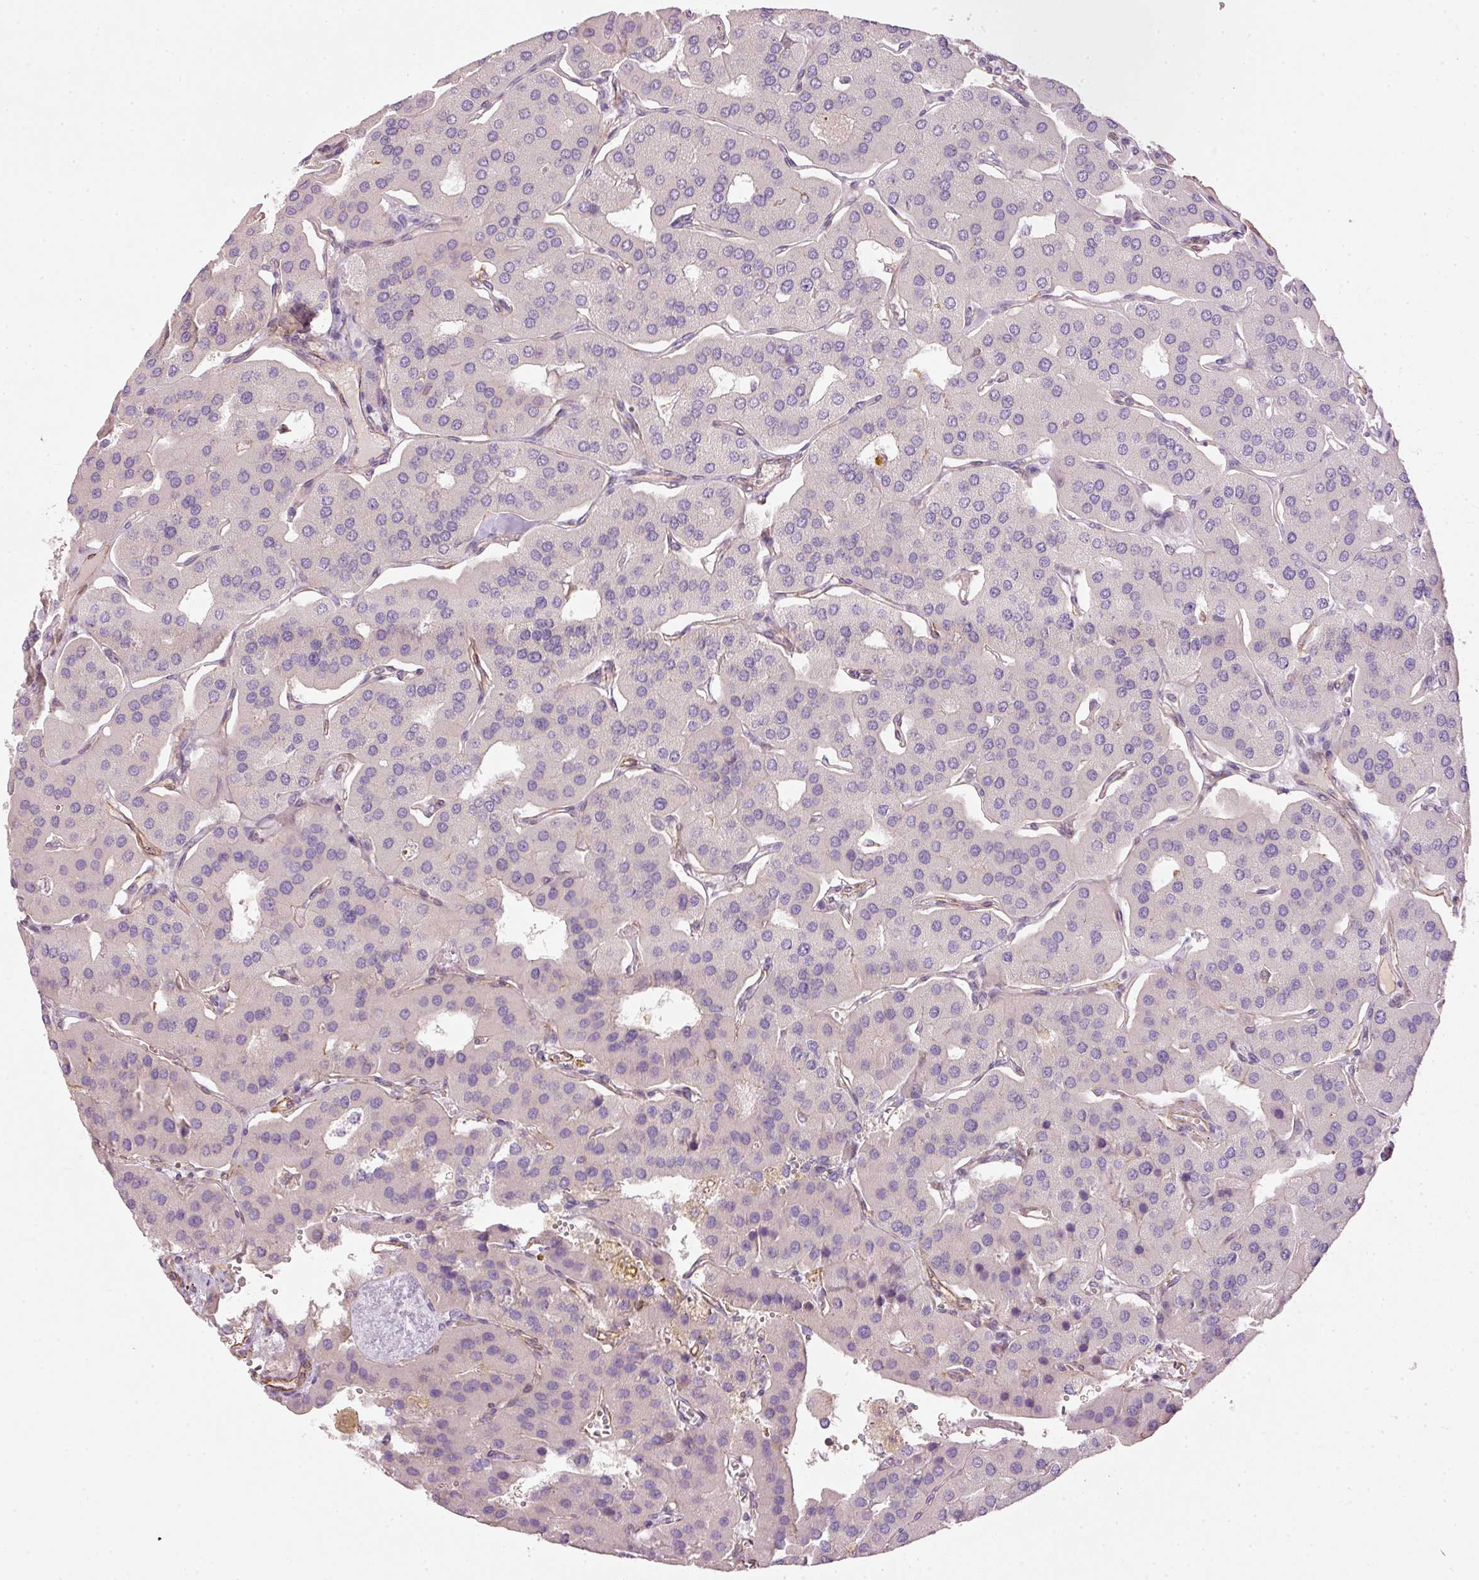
{"staining": {"intensity": "negative", "quantity": "none", "location": "none"}, "tissue": "parathyroid gland", "cell_type": "Glandular cells", "image_type": "normal", "snomed": [{"axis": "morphology", "description": "Normal tissue, NOS"}, {"axis": "morphology", "description": "Adenoma, NOS"}, {"axis": "topography", "description": "Parathyroid gland"}], "caption": "Histopathology image shows no significant protein positivity in glandular cells of benign parathyroid gland.", "gene": "OSR2", "patient": {"sex": "female", "age": 86}}